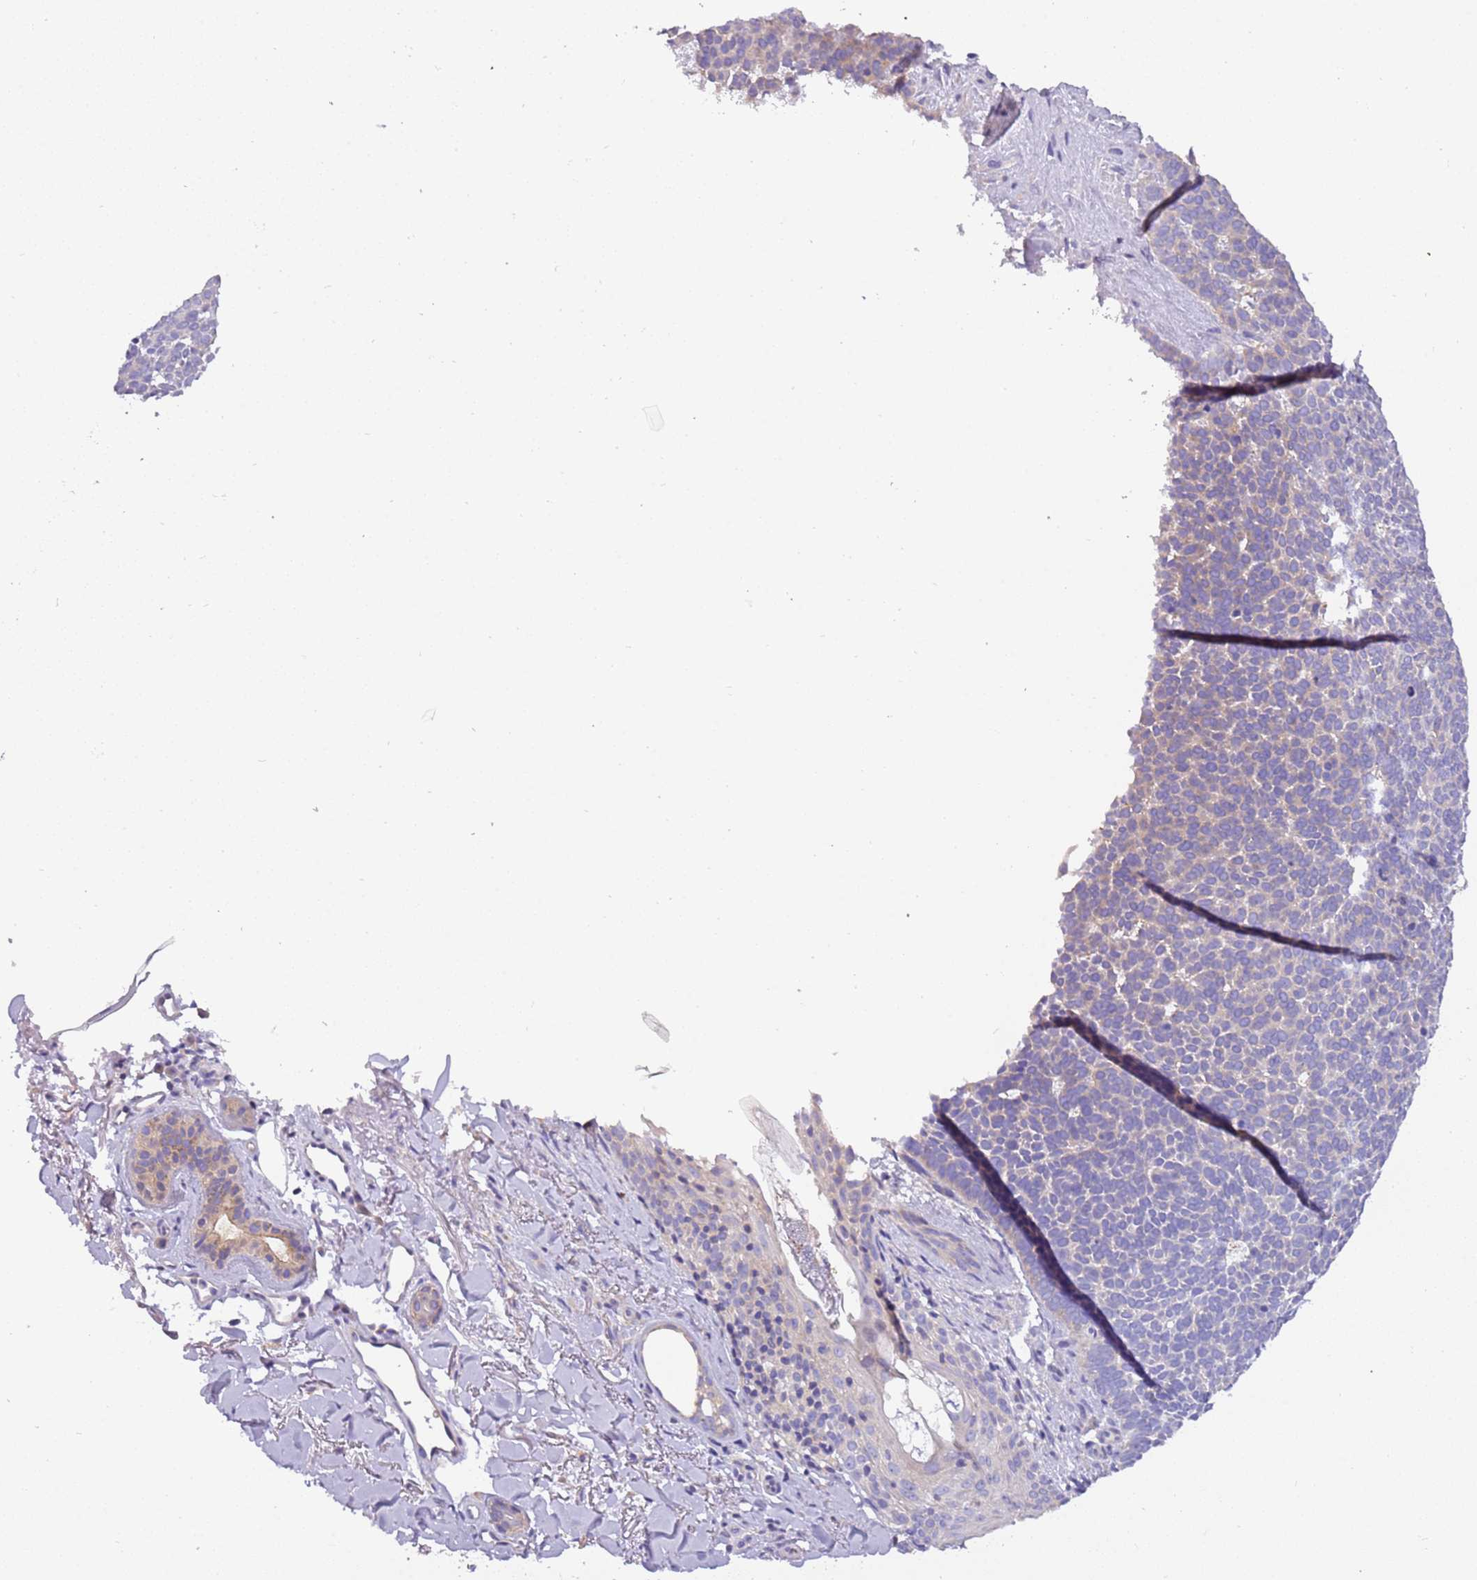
{"staining": {"intensity": "negative", "quantity": "none", "location": "none"}, "tissue": "skin cancer", "cell_type": "Tumor cells", "image_type": "cancer", "snomed": [{"axis": "morphology", "description": "Basal cell carcinoma"}, {"axis": "topography", "description": "Skin"}], "caption": "Immunohistochemistry (IHC) image of neoplastic tissue: skin cancer stained with DAB (3,3'-diaminobenzidine) exhibits no significant protein expression in tumor cells.", "gene": "STIP1", "patient": {"sex": "female", "age": 77}}